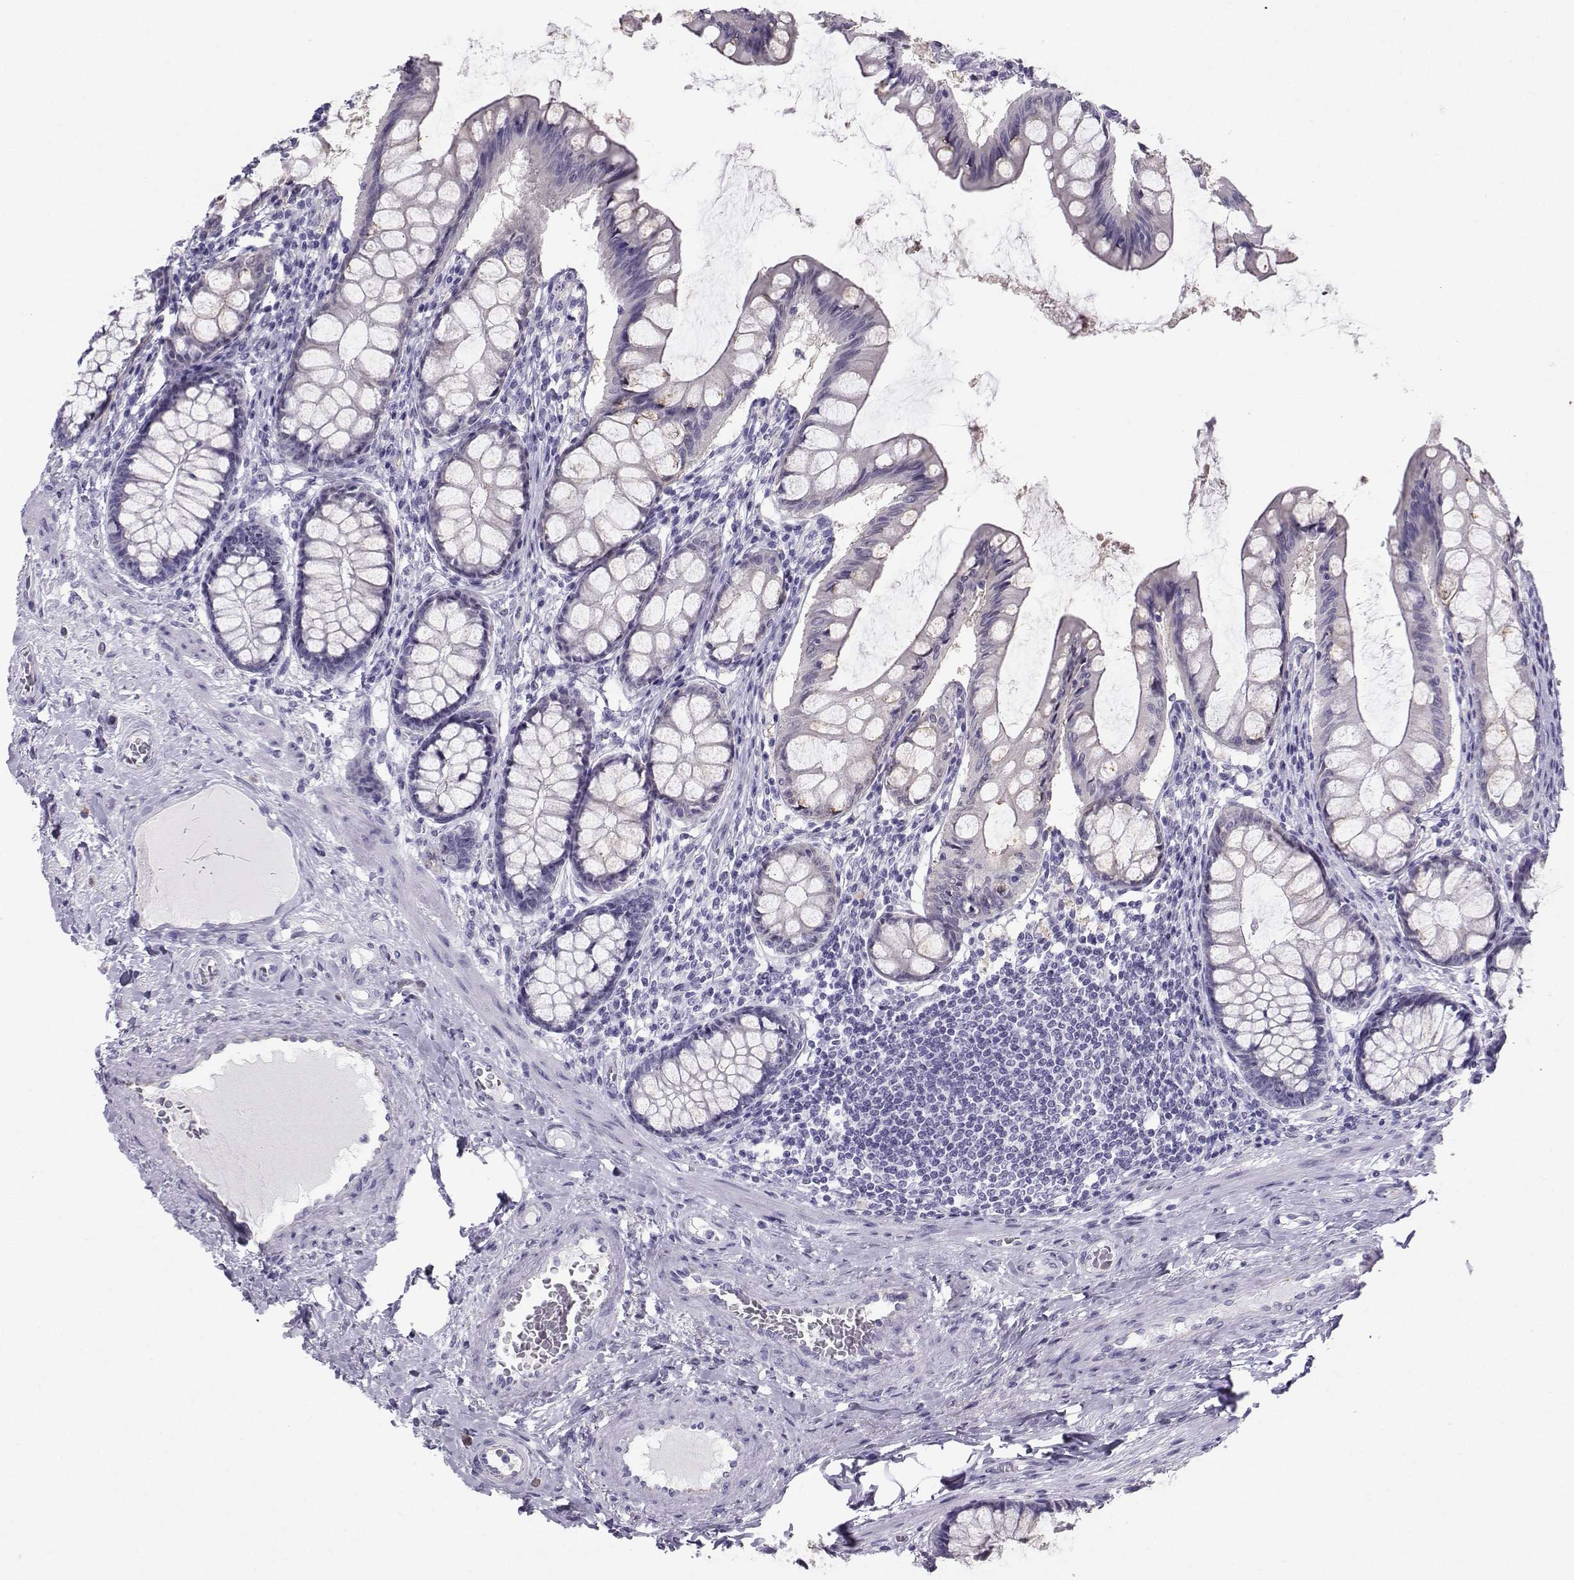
{"staining": {"intensity": "negative", "quantity": "none", "location": "none"}, "tissue": "colon", "cell_type": "Endothelial cells", "image_type": "normal", "snomed": [{"axis": "morphology", "description": "Normal tissue, NOS"}, {"axis": "topography", "description": "Colon"}], "caption": "High power microscopy photomicrograph of an immunohistochemistry (IHC) micrograph of unremarkable colon, revealing no significant expression in endothelial cells.", "gene": "IQCD", "patient": {"sex": "female", "age": 65}}